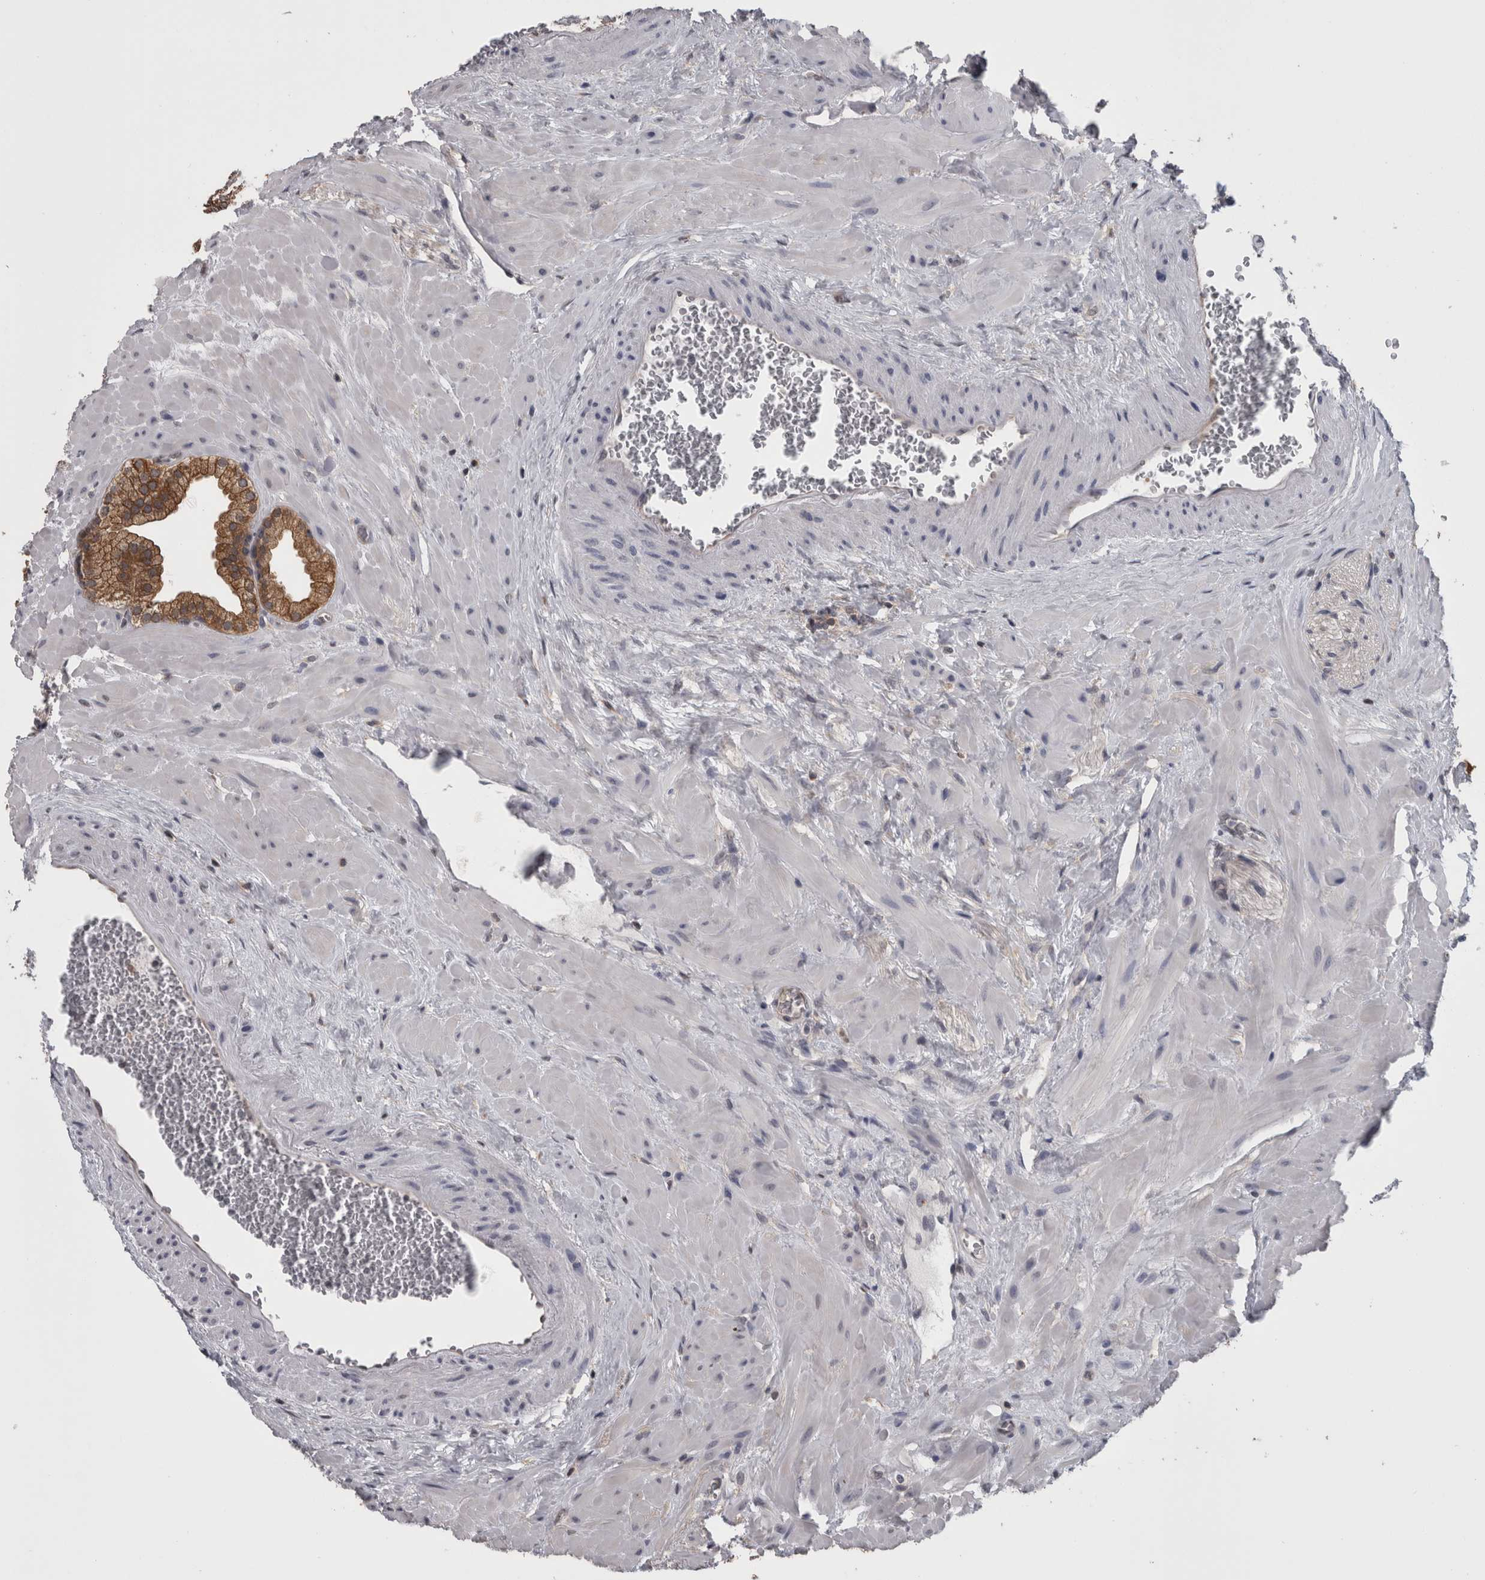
{"staining": {"intensity": "moderate", "quantity": ">75%", "location": "cytoplasmic/membranous"}, "tissue": "prostate", "cell_type": "Glandular cells", "image_type": "normal", "snomed": [{"axis": "morphology", "description": "Normal tissue, NOS"}, {"axis": "morphology", "description": "Urothelial carcinoma, Low grade"}, {"axis": "topography", "description": "Urinary bladder"}, {"axis": "topography", "description": "Prostate"}], "caption": "IHC micrograph of unremarkable prostate stained for a protein (brown), which reveals medium levels of moderate cytoplasmic/membranous positivity in about >75% of glandular cells.", "gene": "APRT", "patient": {"sex": "male", "age": 60}}